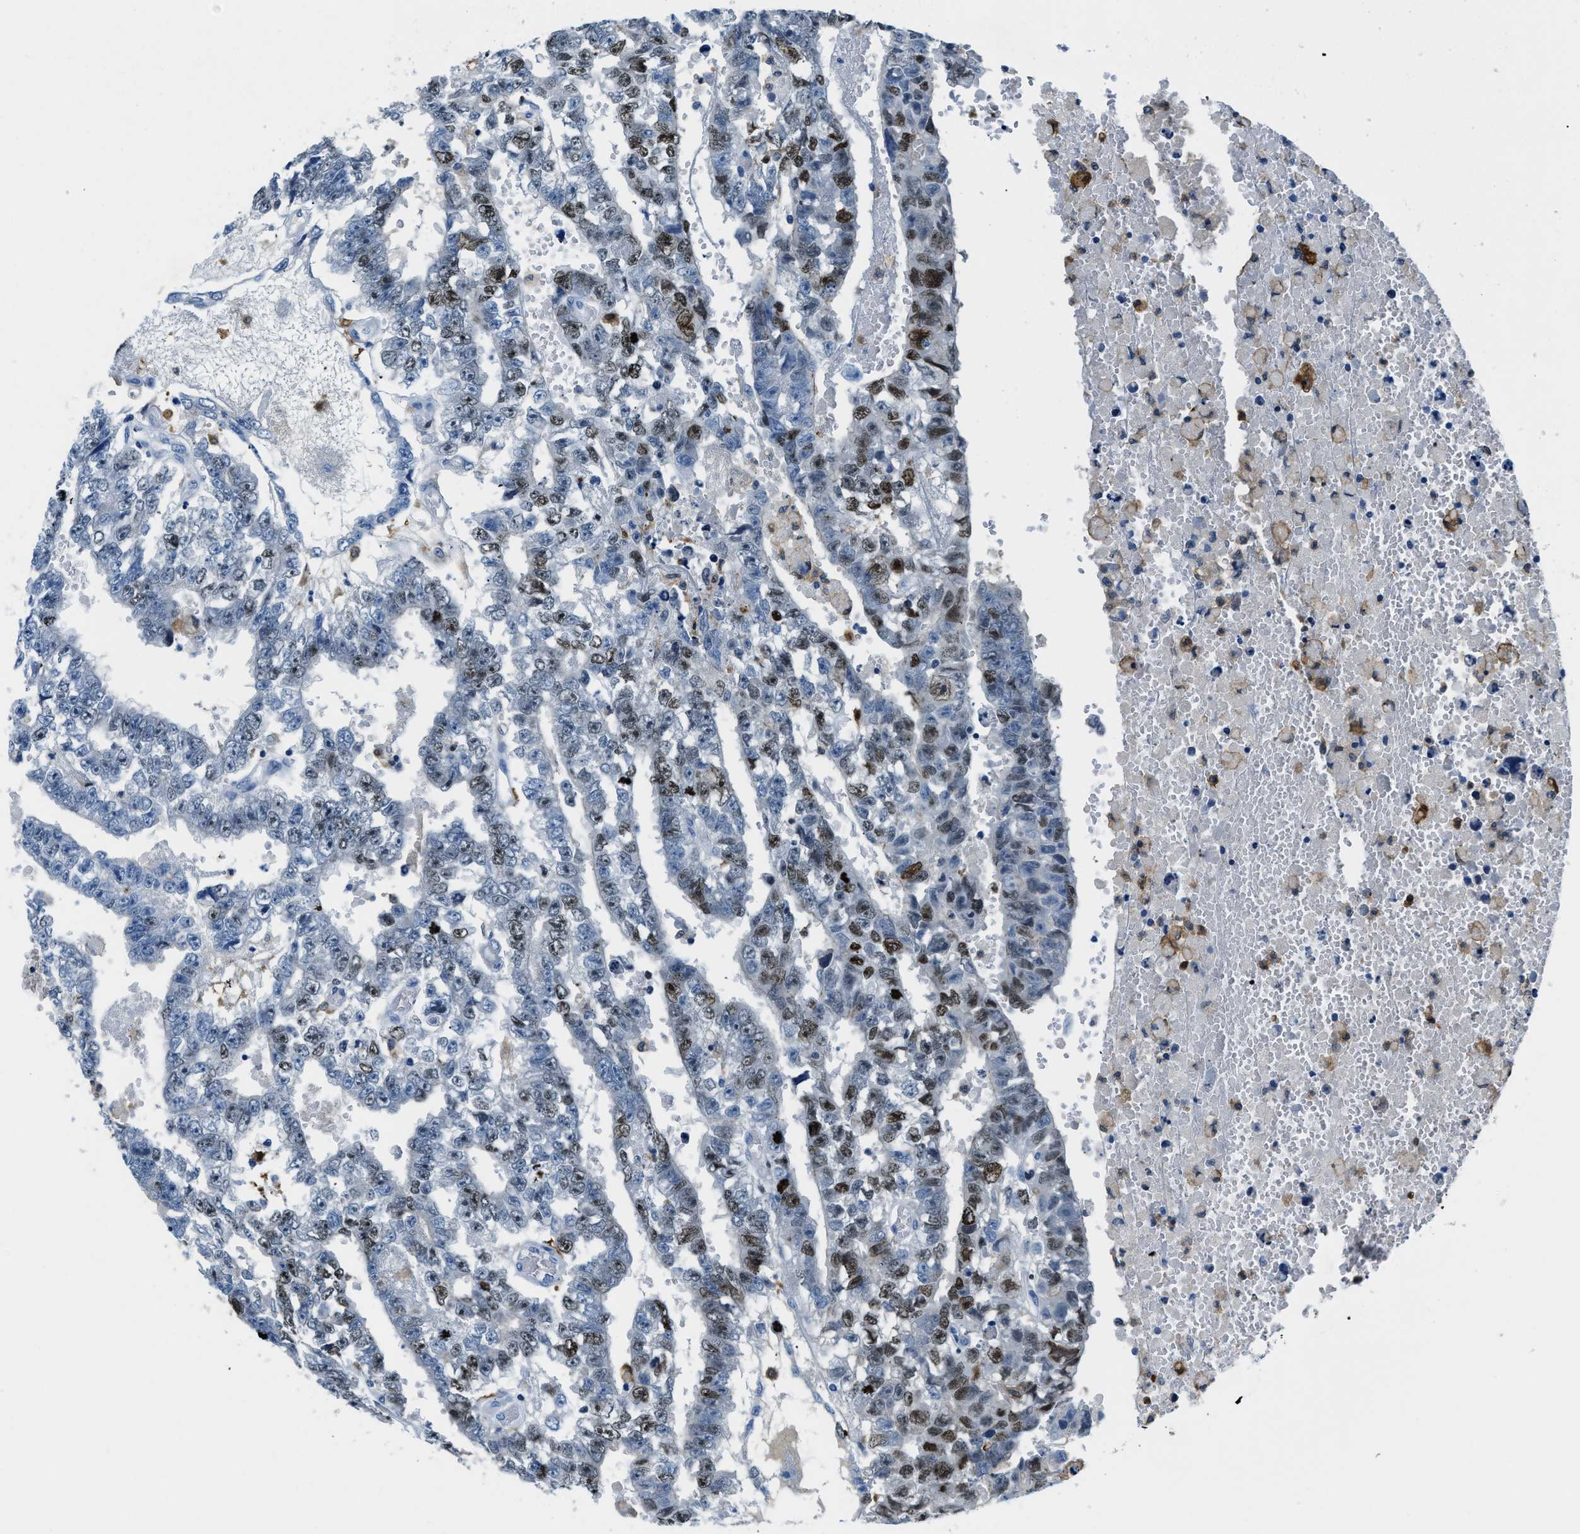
{"staining": {"intensity": "weak", "quantity": "25%-75%", "location": "nuclear"}, "tissue": "testis cancer", "cell_type": "Tumor cells", "image_type": "cancer", "snomed": [{"axis": "morphology", "description": "Carcinoma, Embryonal, NOS"}, {"axis": "topography", "description": "Testis"}], "caption": "Testis cancer stained with DAB immunohistochemistry (IHC) shows low levels of weak nuclear staining in about 25%-75% of tumor cells.", "gene": "CAPG", "patient": {"sex": "male", "age": 25}}